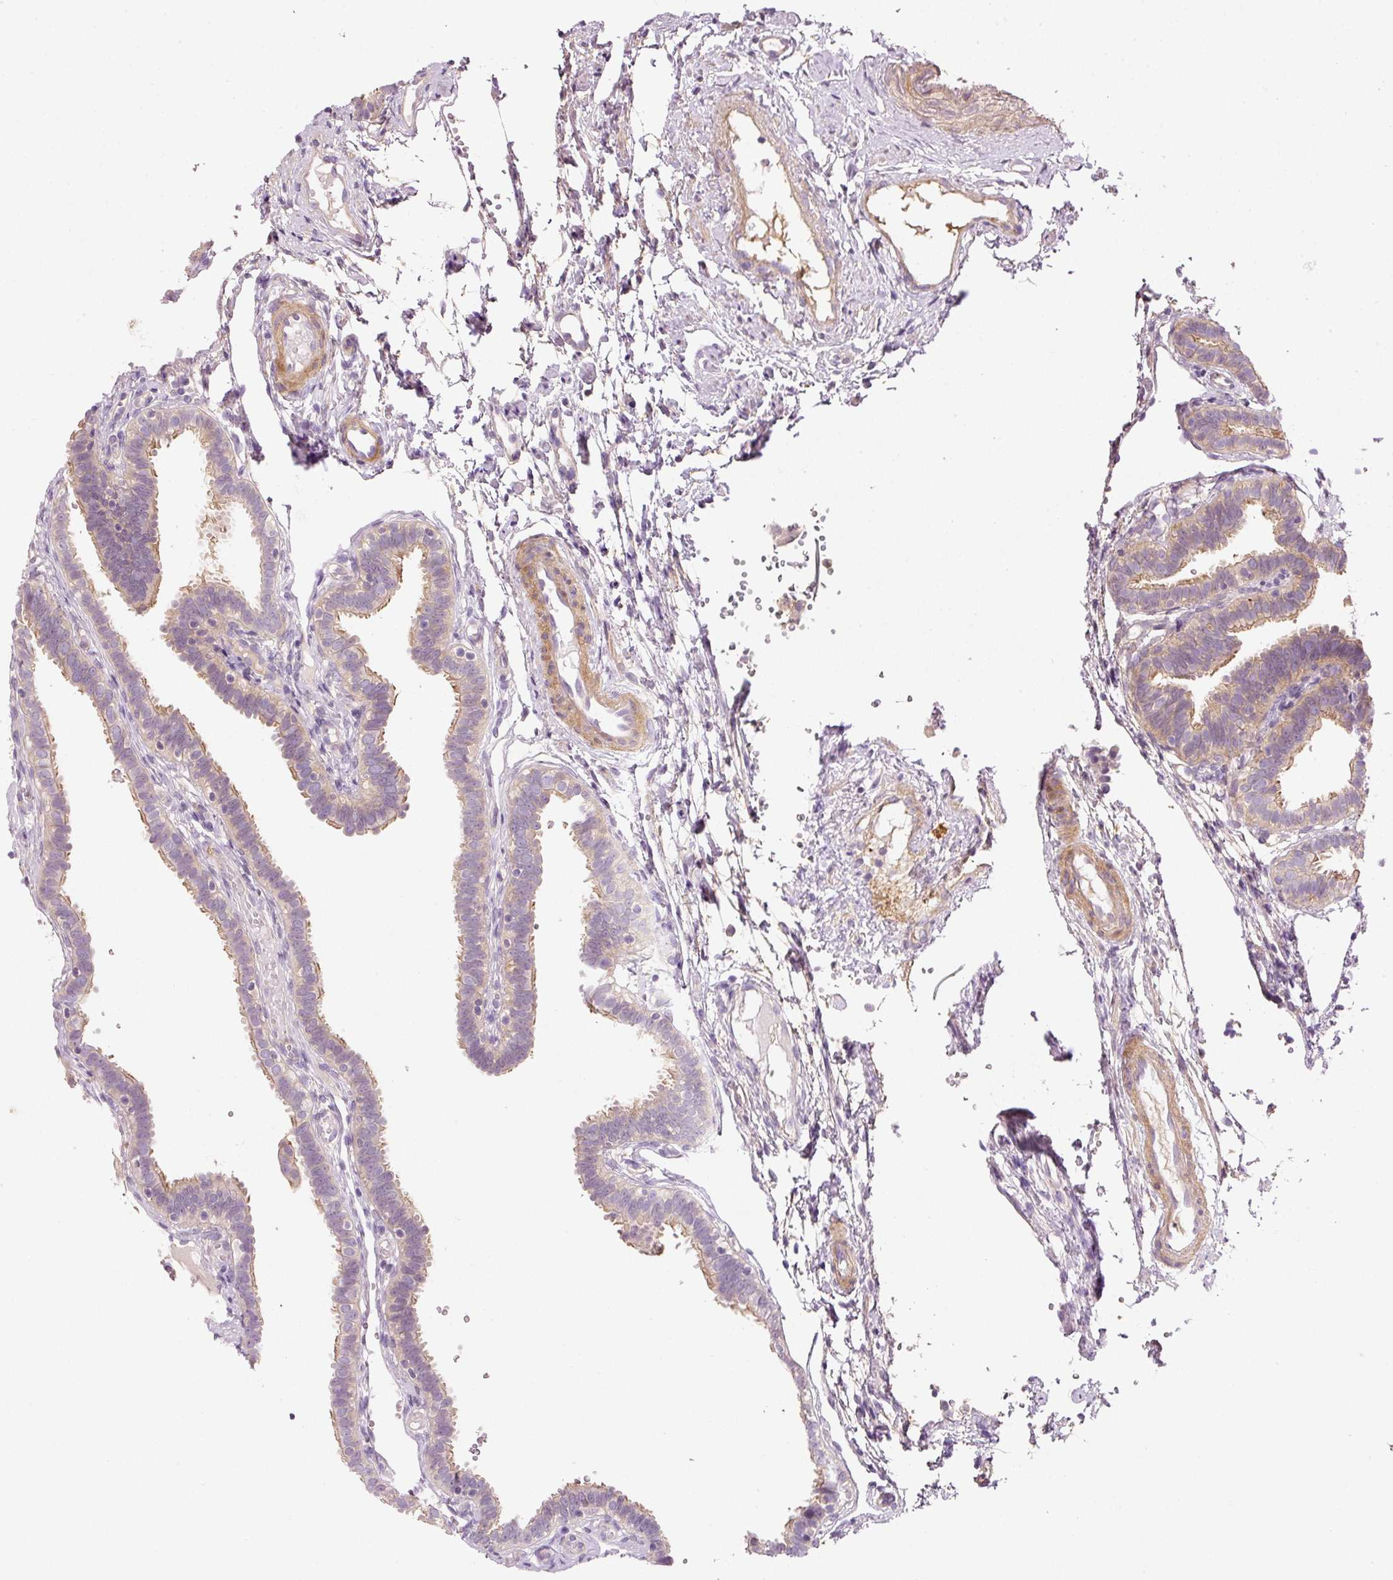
{"staining": {"intensity": "moderate", "quantity": "25%-75%", "location": "cytoplasmic/membranous"}, "tissue": "fallopian tube", "cell_type": "Glandular cells", "image_type": "normal", "snomed": [{"axis": "morphology", "description": "Normal tissue, NOS"}, {"axis": "topography", "description": "Fallopian tube"}], "caption": "Moderate cytoplasmic/membranous positivity for a protein is seen in approximately 25%-75% of glandular cells of normal fallopian tube using immunohistochemistry.", "gene": "TIRAP", "patient": {"sex": "female", "age": 37}}